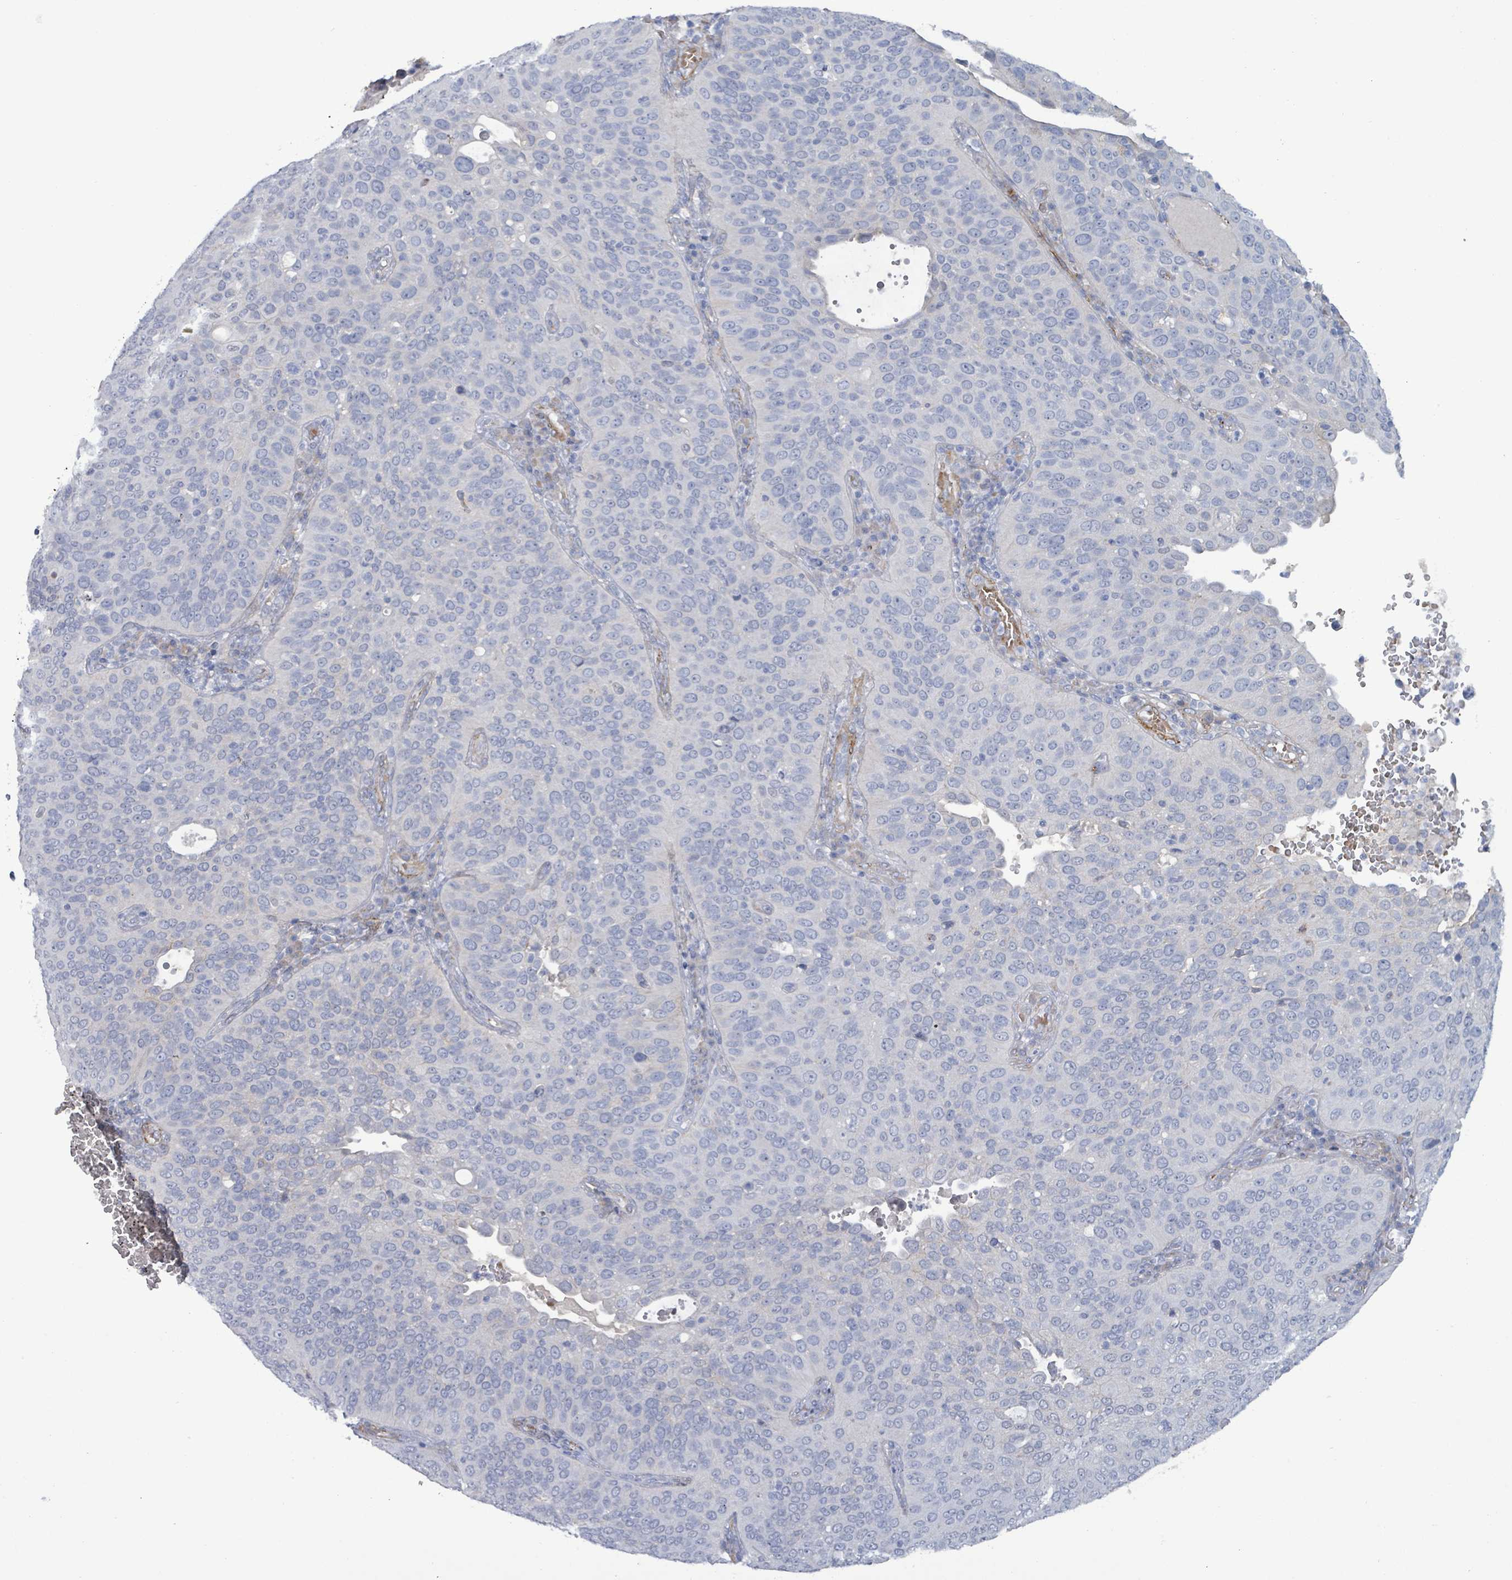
{"staining": {"intensity": "negative", "quantity": "none", "location": "none"}, "tissue": "cervical cancer", "cell_type": "Tumor cells", "image_type": "cancer", "snomed": [{"axis": "morphology", "description": "Squamous cell carcinoma, NOS"}, {"axis": "topography", "description": "Cervix"}], "caption": "A histopathology image of human cervical cancer (squamous cell carcinoma) is negative for staining in tumor cells. (DAB IHC with hematoxylin counter stain).", "gene": "DMRTC1B", "patient": {"sex": "female", "age": 36}}